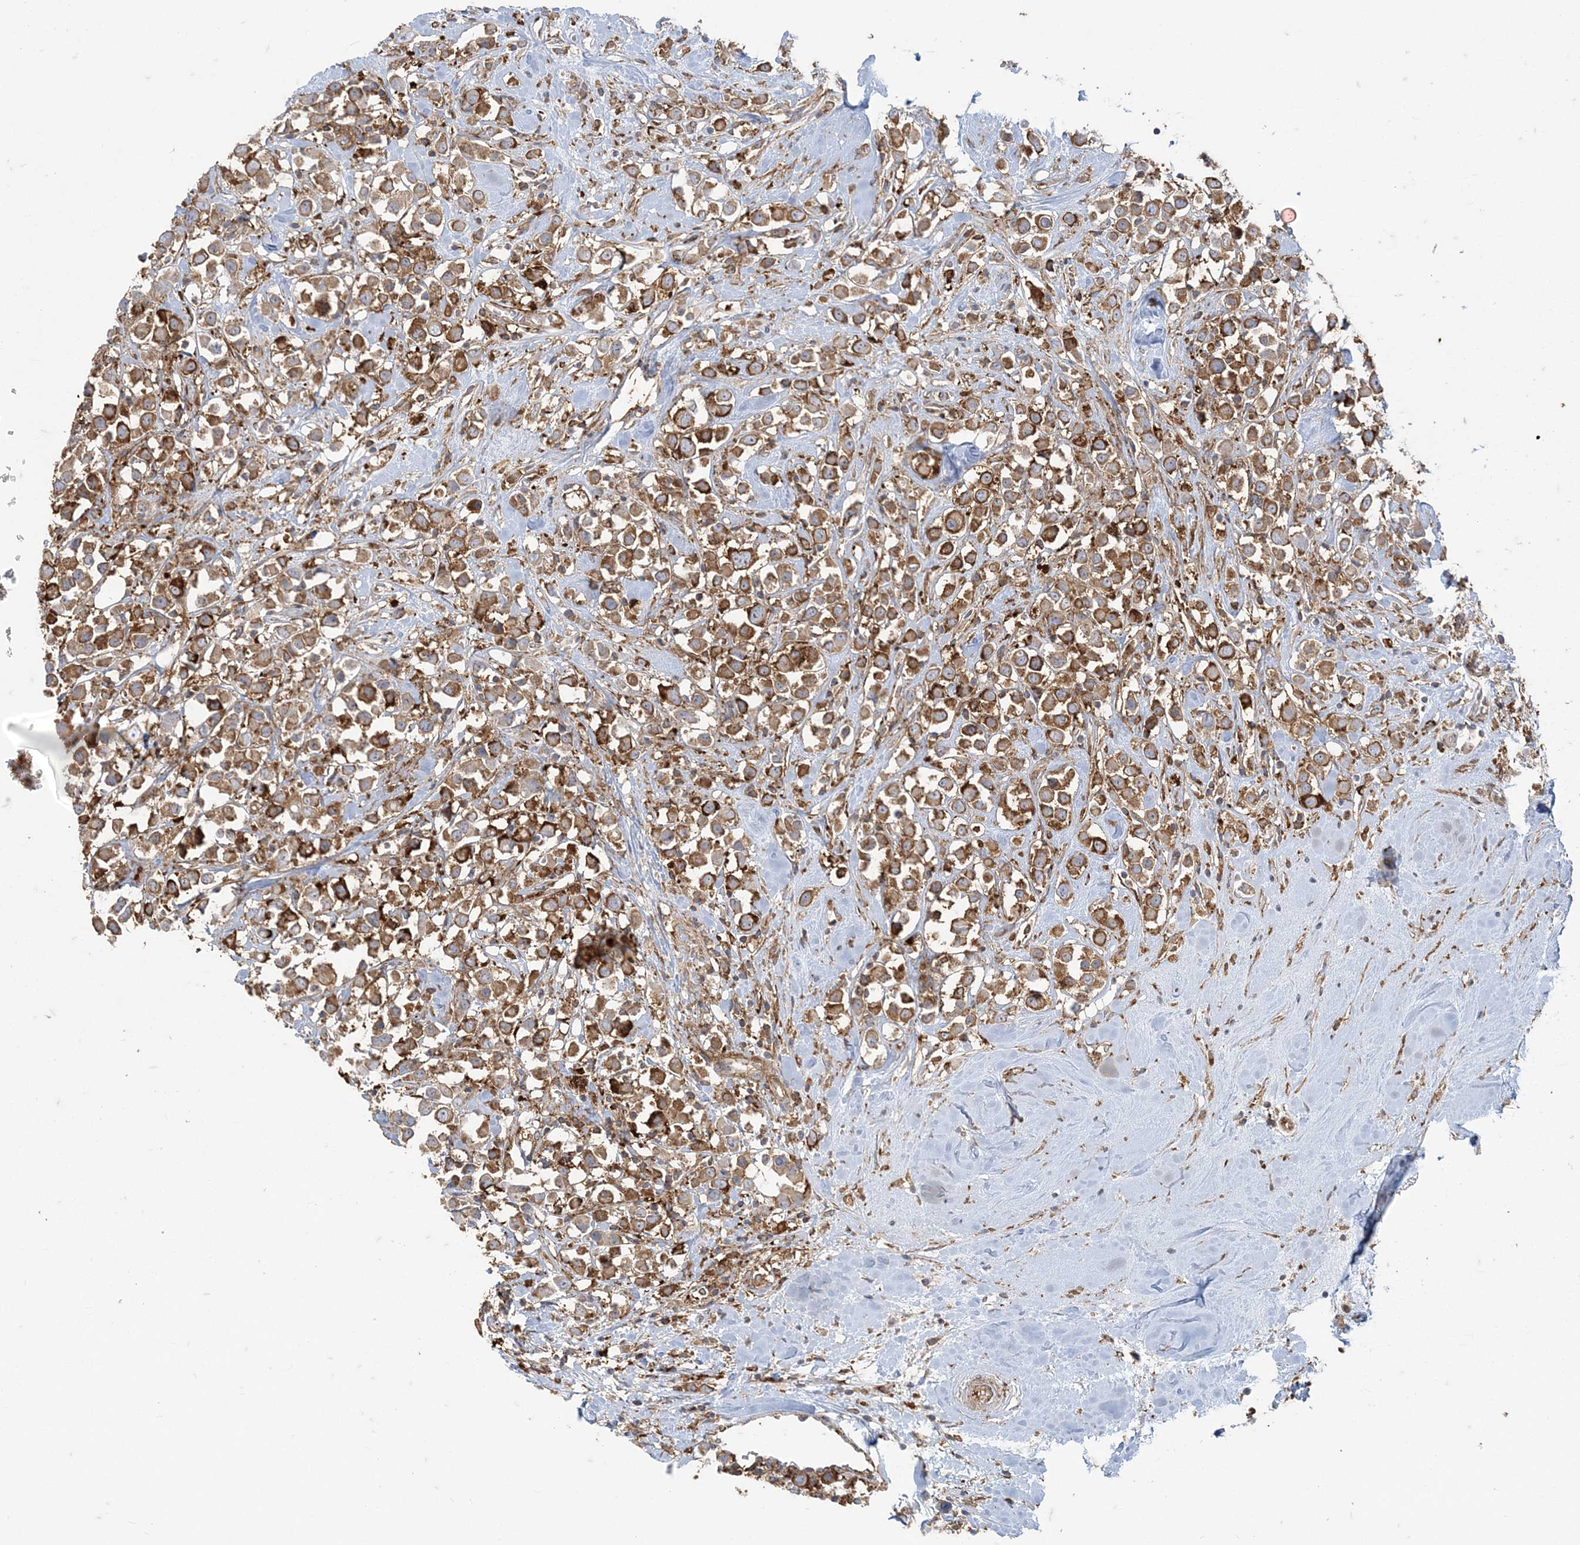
{"staining": {"intensity": "moderate", "quantity": ">75%", "location": "cytoplasmic/membranous"}, "tissue": "breast cancer", "cell_type": "Tumor cells", "image_type": "cancer", "snomed": [{"axis": "morphology", "description": "Duct carcinoma"}, {"axis": "topography", "description": "Breast"}], "caption": "Protein staining by IHC reveals moderate cytoplasmic/membranous positivity in approximately >75% of tumor cells in breast cancer. Using DAB (brown) and hematoxylin (blue) stains, captured at high magnification using brightfield microscopy.", "gene": "DERL3", "patient": {"sex": "female", "age": 61}}